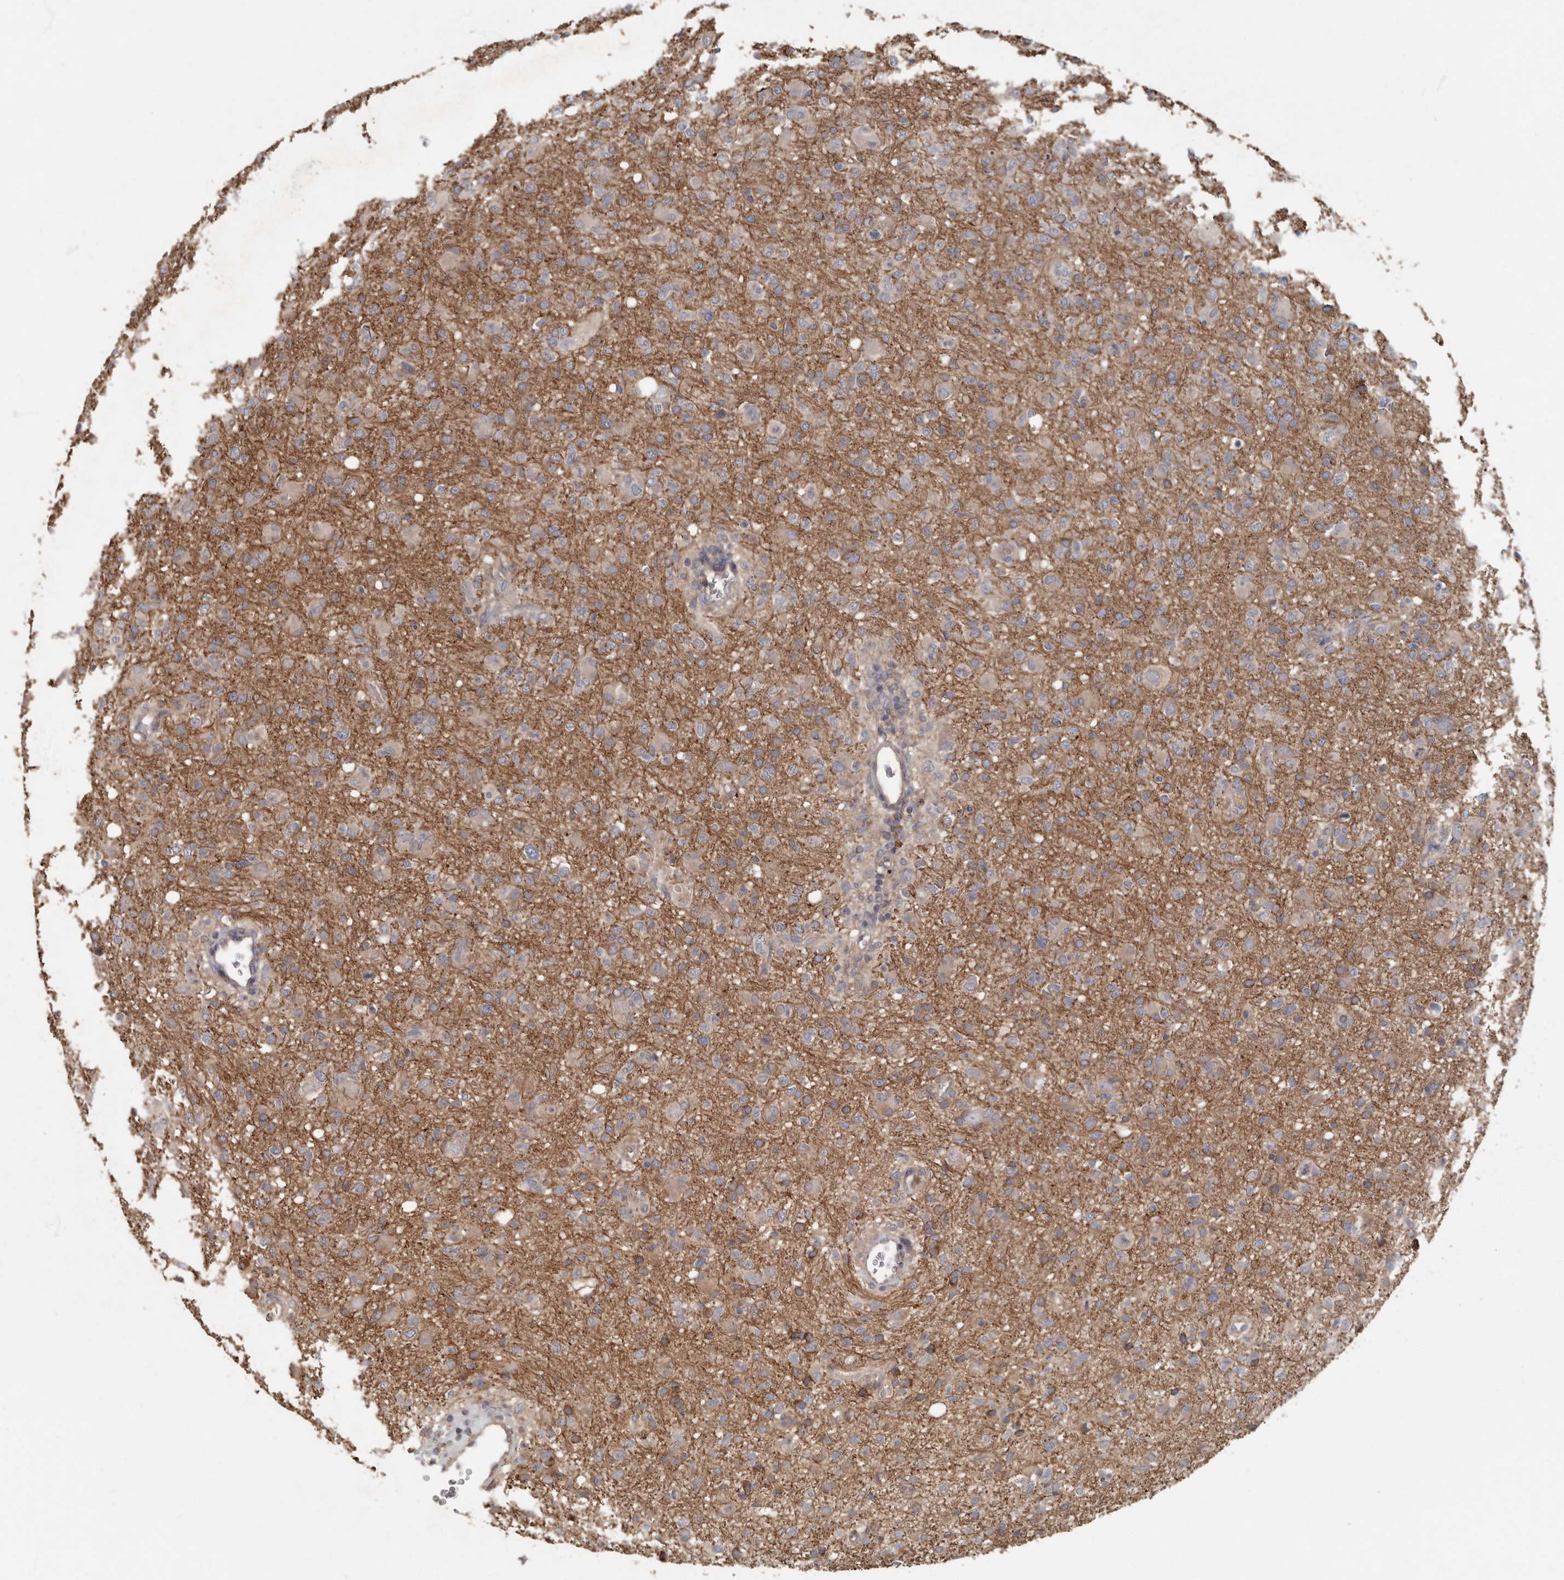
{"staining": {"intensity": "weak", "quantity": "25%-75%", "location": "cytoplasmic/membranous"}, "tissue": "glioma", "cell_type": "Tumor cells", "image_type": "cancer", "snomed": [{"axis": "morphology", "description": "Glioma, malignant, High grade"}, {"axis": "topography", "description": "Brain"}], "caption": "This is an image of immunohistochemistry staining of glioma, which shows weak staining in the cytoplasmic/membranous of tumor cells.", "gene": "KIF26B", "patient": {"sex": "female", "age": 57}}